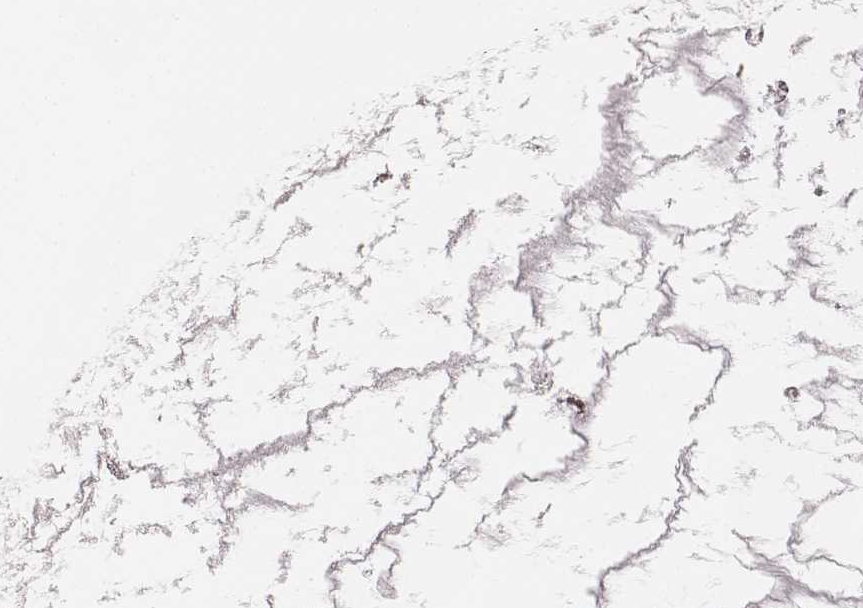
{"staining": {"intensity": "strong", "quantity": ">75%", "location": "cytoplasmic/membranous"}, "tissue": "ovarian cancer", "cell_type": "Tumor cells", "image_type": "cancer", "snomed": [{"axis": "morphology", "description": "Cystadenocarcinoma, mucinous, NOS"}, {"axis": "topography", "description": "Ovary"}], "caption": "Ovarian mucinous cystadenocarcinoma was stained to show a protein in brown. There is high levels of strong cytoplasmic/membranous staining in approximately >75% of tumor cells.", "gene": "TUFM", "patient": {"sex": "female", "age": 41}}